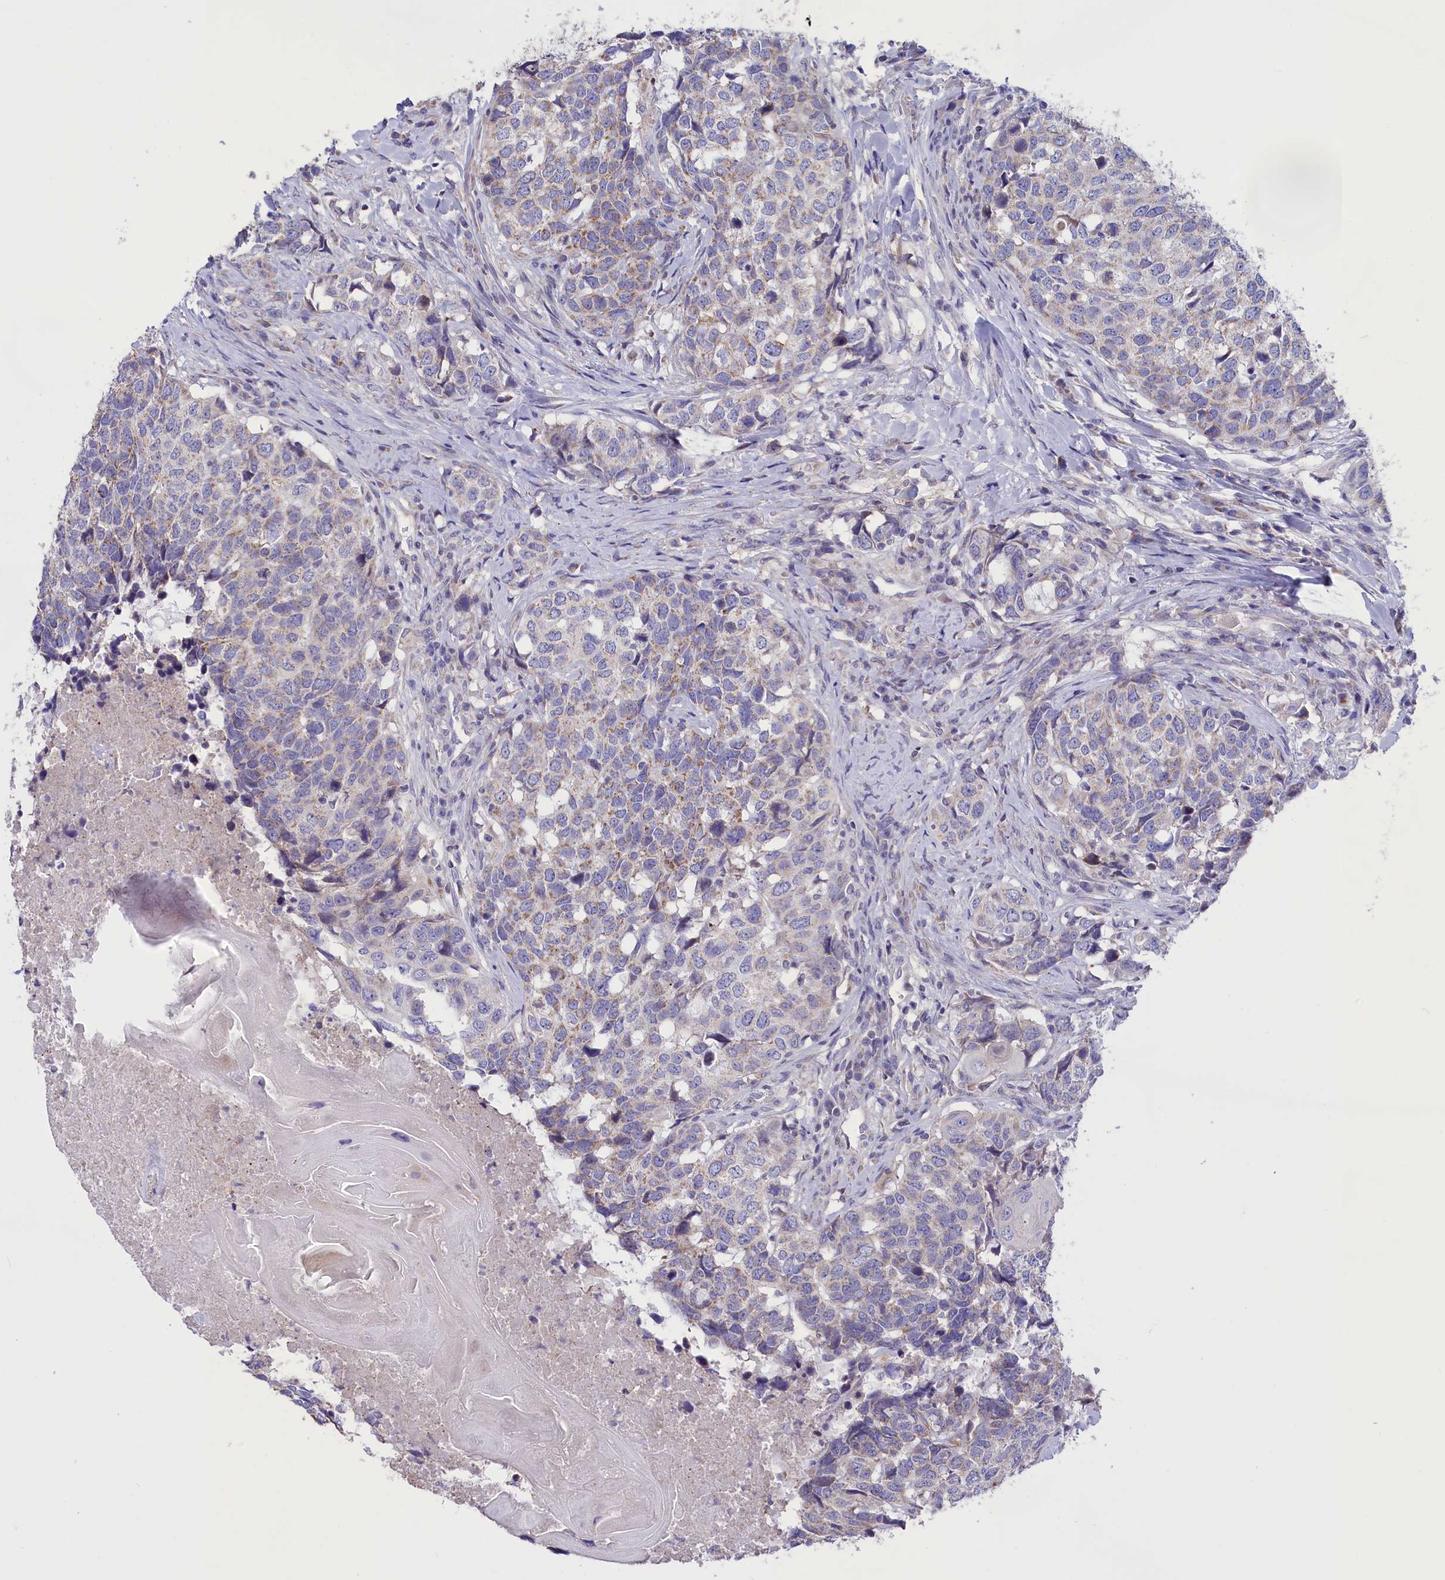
{"staining": {"intensity": "moderate", "quantity": "<25%", "location": "cytoplasmic/membranous"}, "tissue": "head and neck cancer", "cell_type": "Tumor cells", "image_type": "cancer", "snomed": [{"axis": "morphology", "description": "Squamous cell carcinoma, NOS"}, {"axis": "topography", "description": "Head-Neck"}], "caption": "Squamous cell carcinoma (head and neck) tissue exhibits moderate cytoplasmic/membranous positivity in approximately <25% of tumor cells, visualized by immunohistochemistry. (brown staining indicates protein expression, while blue staining denotes nuclei).", "gene": "CYP2U1", "patient": {"sex": "male", "age": 66}}